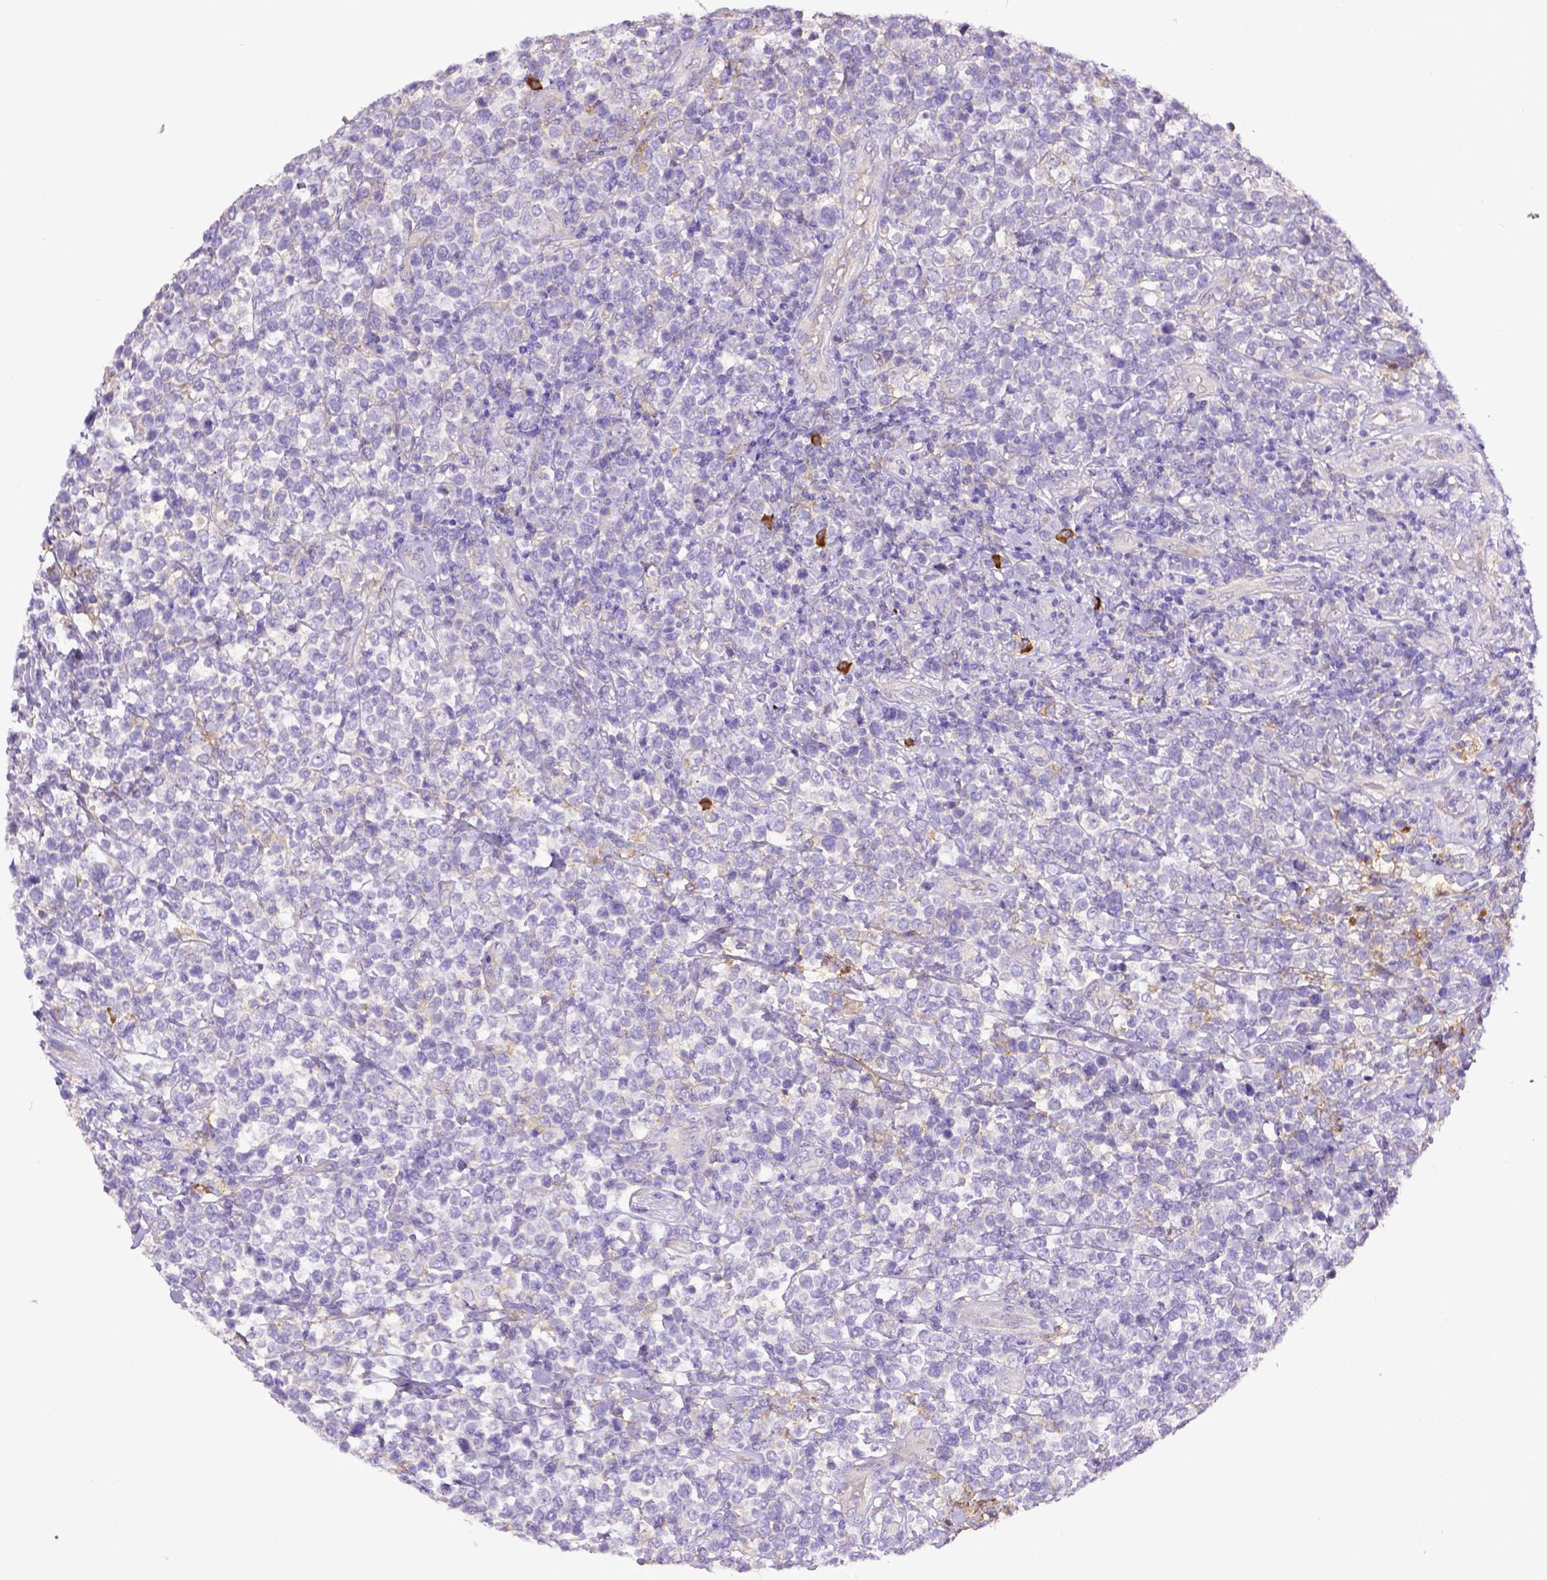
{"staining": {"intensity": "negative", "quantity": "none", "location": "none"}, "tissue": "lymphoma", "cell_type": "Tumor cells", "image_type": "cancer", "snomed": [{"axis": "morphology", "description": "Malignant lymphoma, non-Hodgkin's type, High grade"}, {"axis": "topography", "description": "Soft tissue"}], "caption": "The image displays no staining of tumor cells in lymphoma.", "gene": "CD40", "patient": {"sex": "female", "age": 56}}